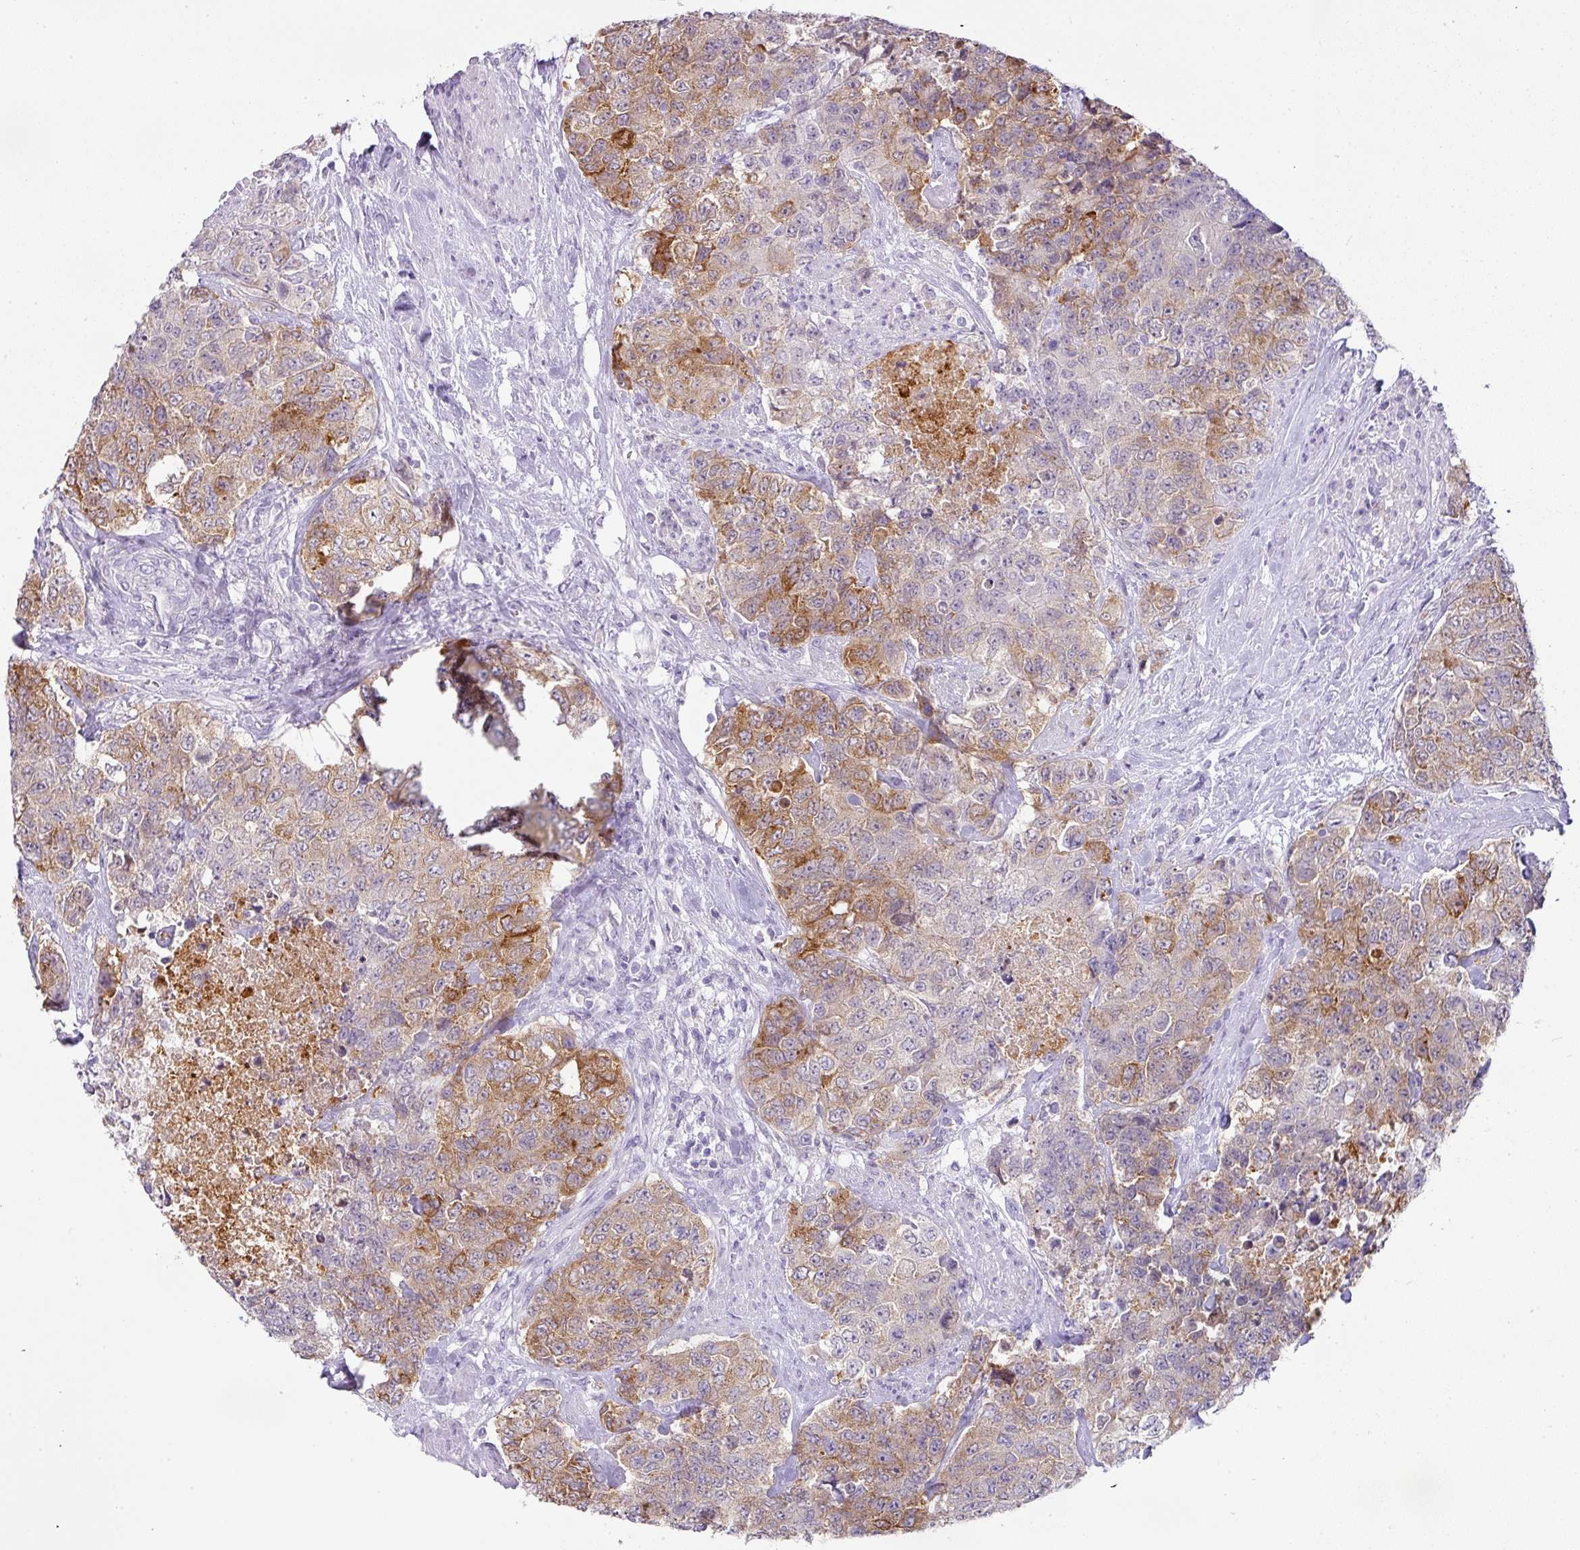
{"staining": {"intensity": "moderate", "quantity": "25%-75%", "location": "cytoplasmic/membranous"}, "tissue": "urothelial cancer", "cell_type": "Tumor cells", "image_type": "cancer", "snomed": [{"axis": "morphology", "description": "Urothelial carcinoma, High grade"}, {"axis": "topography", "description": "Urinary bladder"}], "caption": "A photomicrograph of human urothelial carcinoma (high-grade) stained for a protein exhibits moderate cytoplasmic/membranous brown staining in tumor cells.", "gene": "FGF17", "patient": {"sex": "female", "age": 78}}